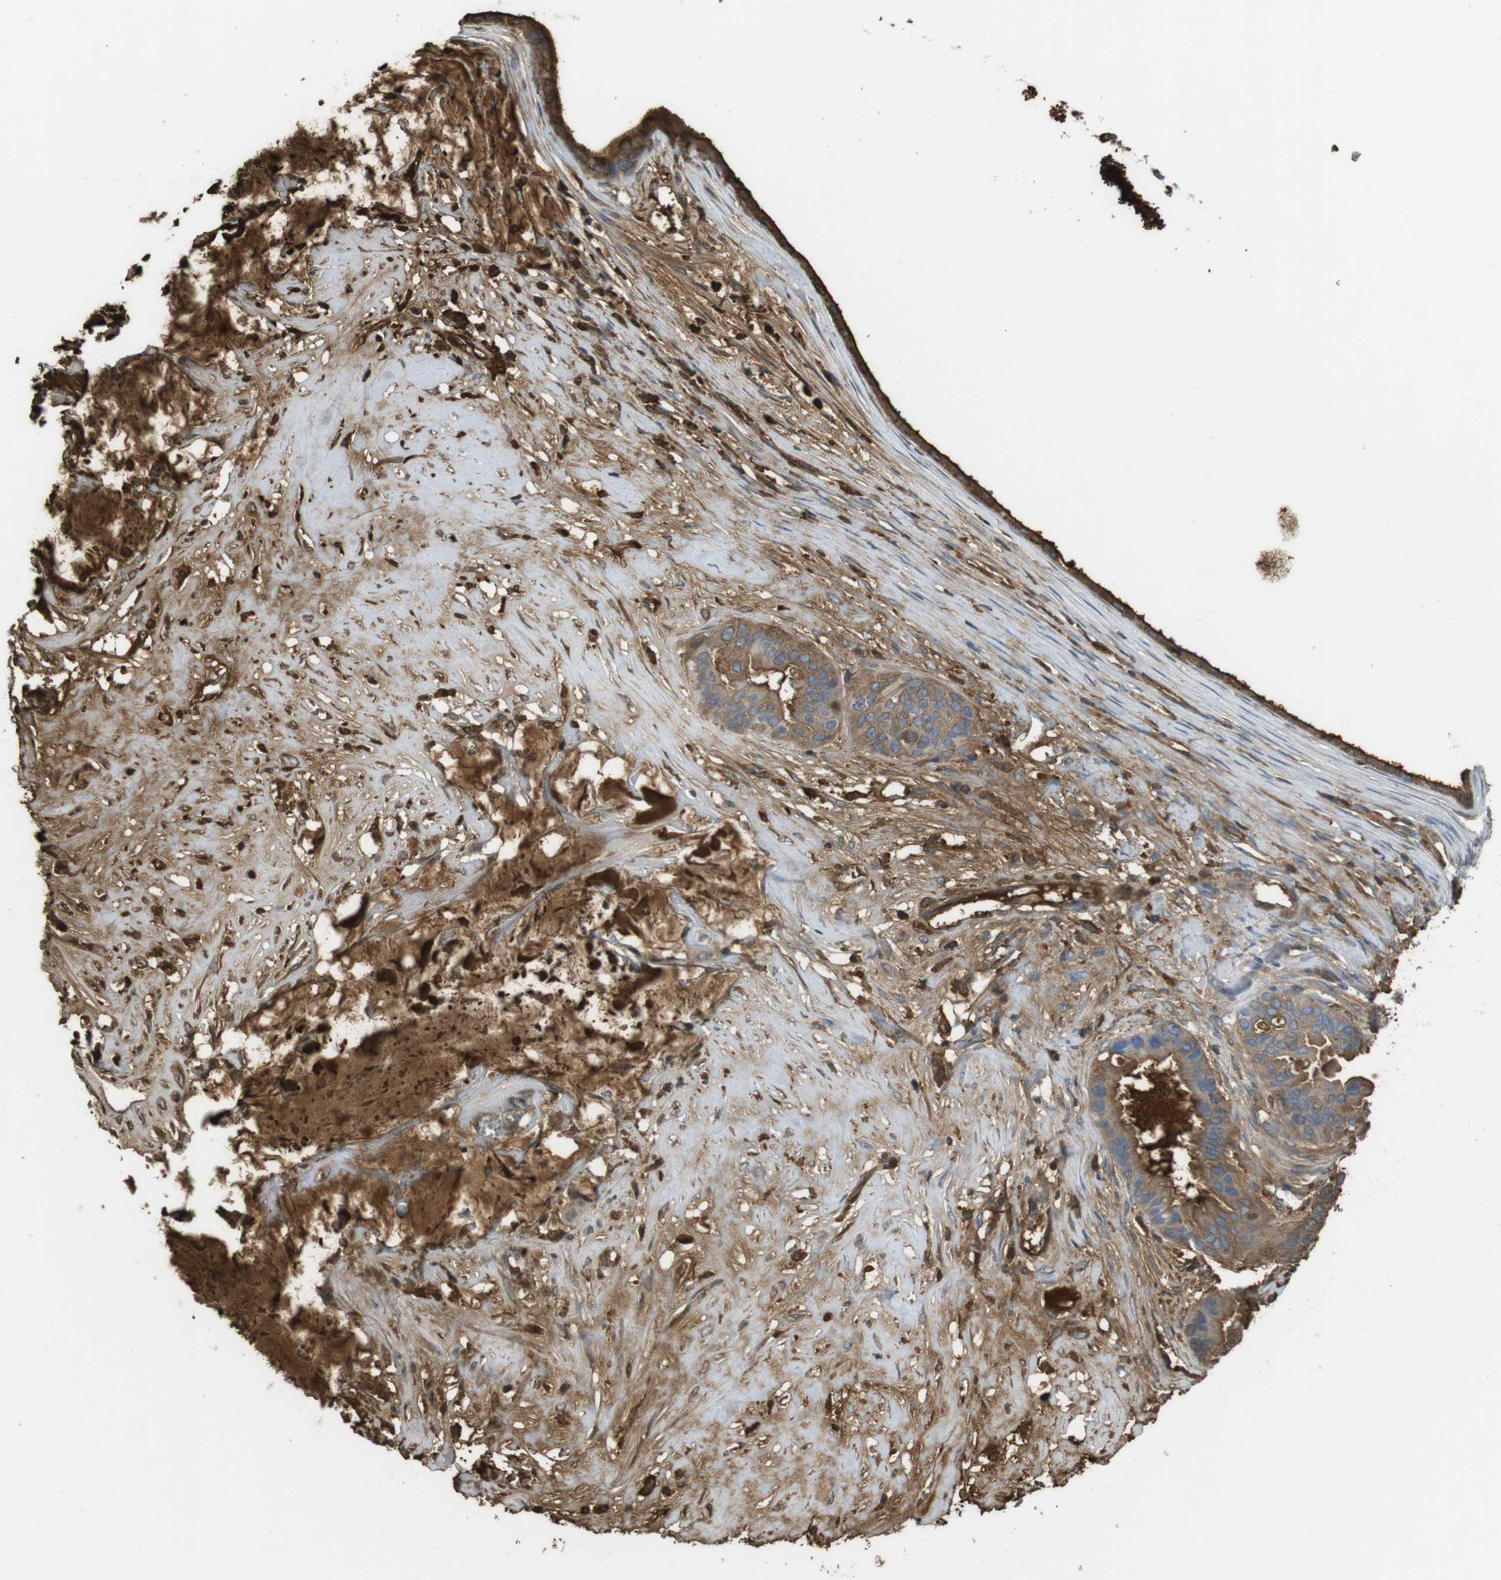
{"staining": {"intensity": "moderate", "quantity": ">75%", "location": "cytoplasmic/membranous"}, "tissue": "ovarian cancer", "cell_type": "Tumor cells", "image_type": "cancer", "snomed": [{"axis": "morphology", "description": "Cystadenocarcinoma, mucinous, NOS"}, {"axis": "topography", "description": "Ovary"}], "caption": "Tumor cells show medium levels of moderate cytoplasmic/membranous positivity in approximately >75% of cells in ovarian cancer (mucinous cystadenocarcinoma). (DAB (3,3'-diaminobenzidine) IHC, brown staining for protein, blue staining for nuclei).", "gene": "LTBP4", "patient": {"sex": "female", "age": 80}}